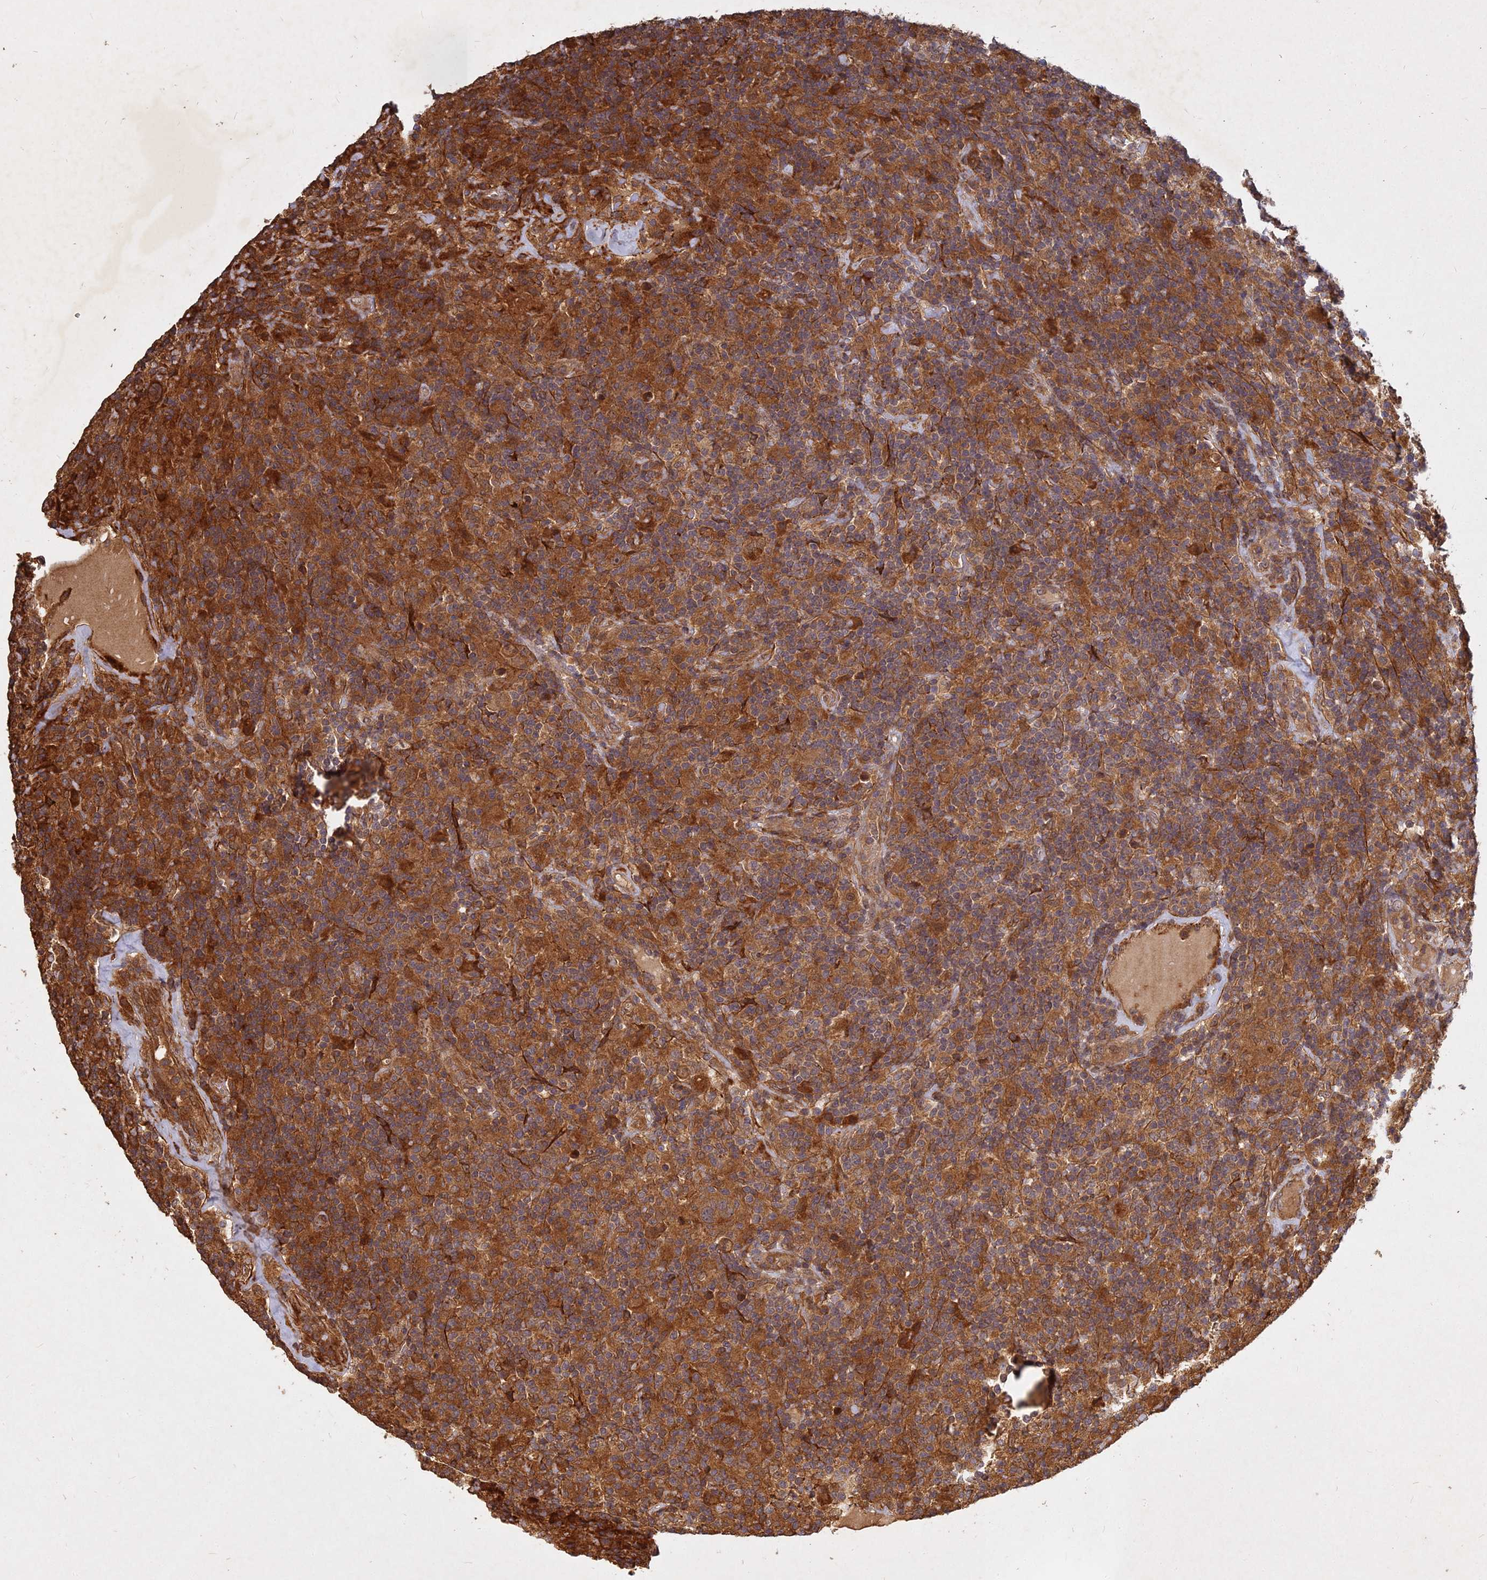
{"staining": {"intensity": "moderate", "quantity": ">75%", "location": "cytoplasmic/membranous"}, "tissue": "lymphoma", "cell_type": "Tumor cells", "image_type": "cancer", "snomed": [{"axis": "morphology", "description": "Hodgkin's disease, NOS"}, {"axis": "topography", "description": "Lymph node"}], "caption": "A high-resolution image shows immunohistochemistry (IHC) staining of Hodgkin's disease, which demonstrates moderate cytoplasmic/membranous expression in approximately >75% of tumor cells. (brown staining indicates protein expression, while blue staining denotes nuclei).", "gene": "UBE2W", "patient": {"sex": "male", "age": 70}}